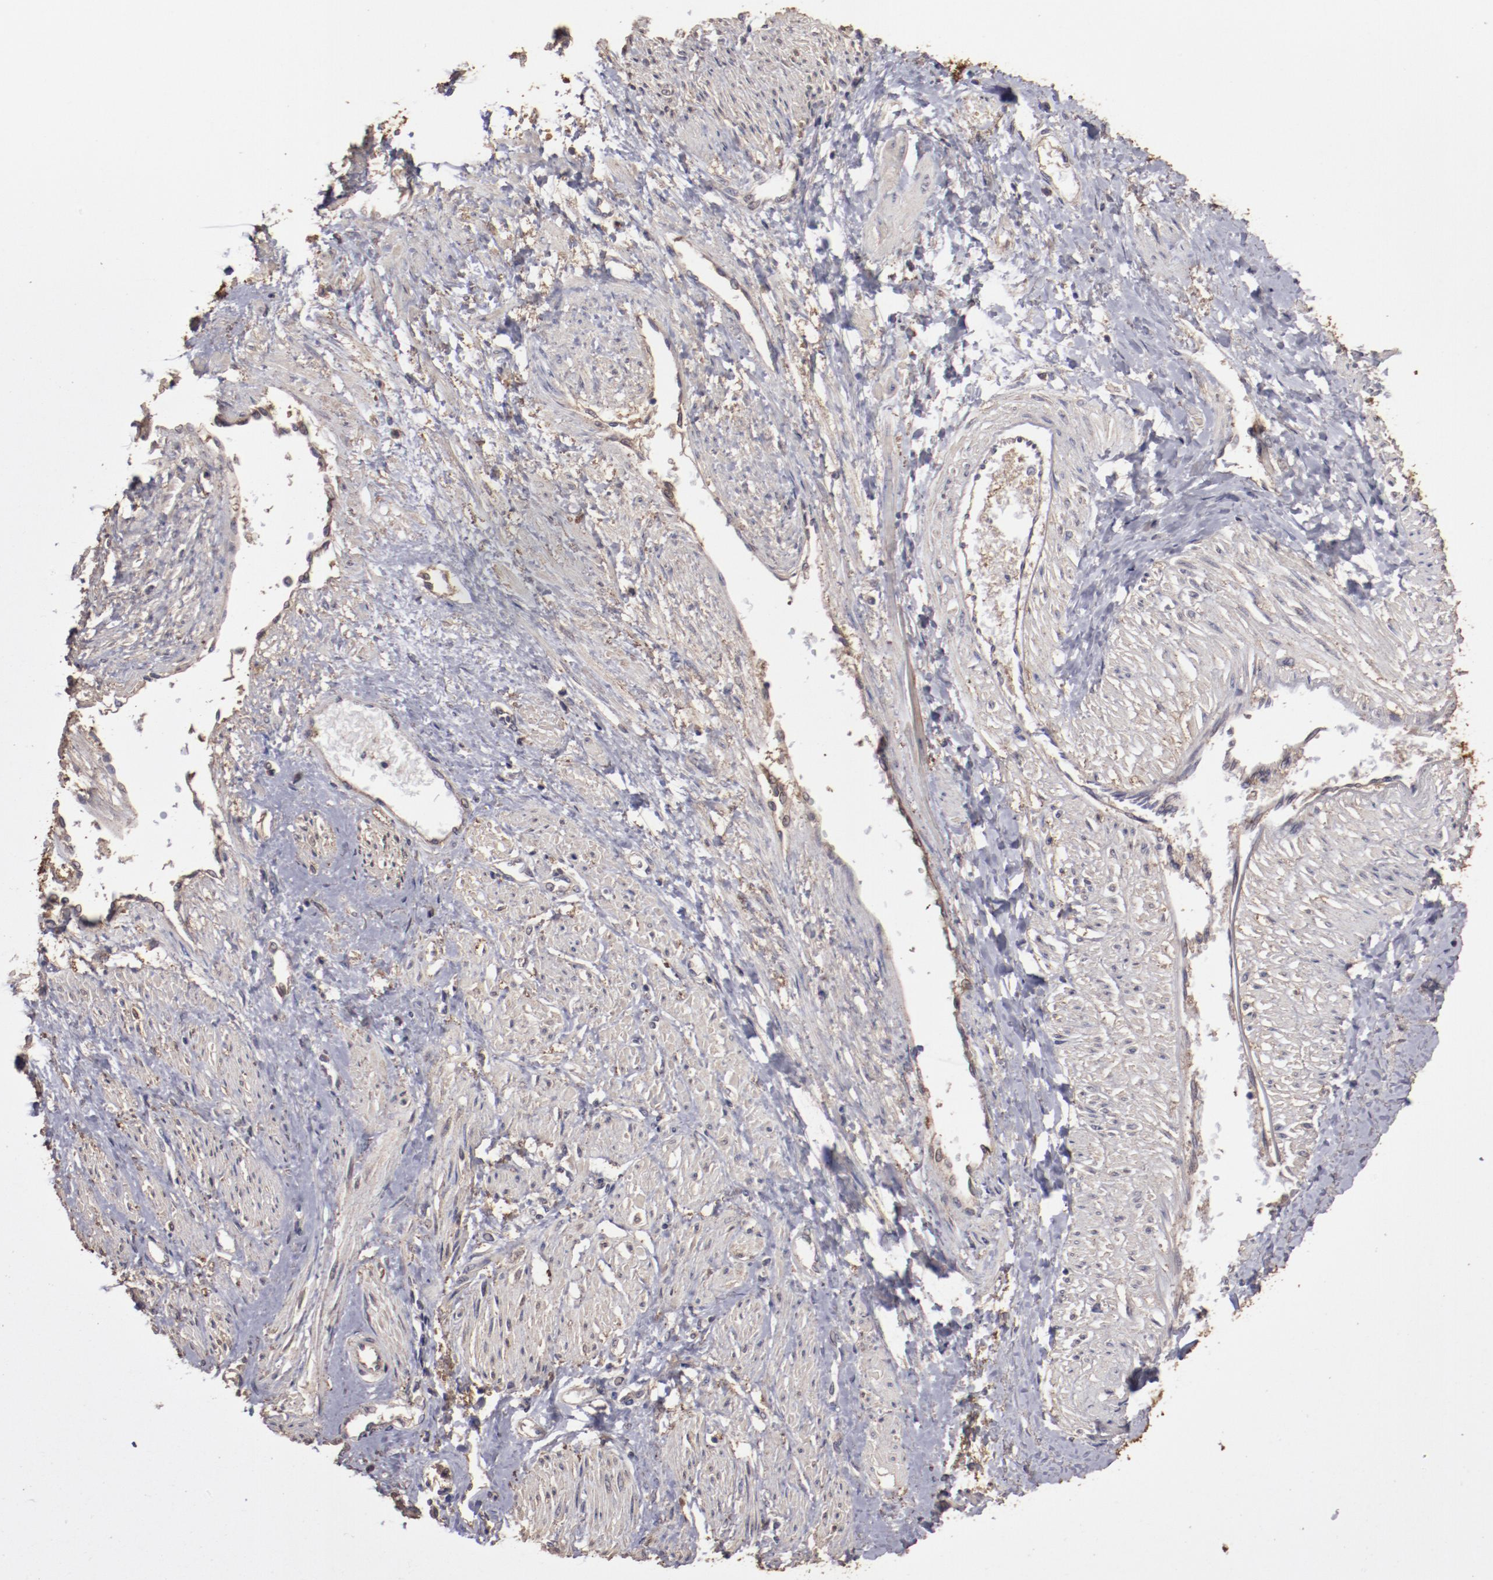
{"staining": {"intensity": "weak", "quantity": "25%-75%", "location": "cytoplasmic/membranous"}, "tissue": "smooth muscle", "cell_type": "Smooth muscle cells", "image_type": "normal", "snomed": [{"axis": "morphology", "description": "Normal tissue, NOS"}, {"axis": "topography", "description": "Smooth muscle"}, {"axis": "topography", "description": "Uterus"}], "caption": "Approximately 25%-75% of smooth muscle cells in unremarkable human smooth muscle display weak cytoplasmic/membranous protein staining as visualized by brown immunohistochemical staining.", "gene": "FAT1", "patient": {"sex": "female", "age": 39}}